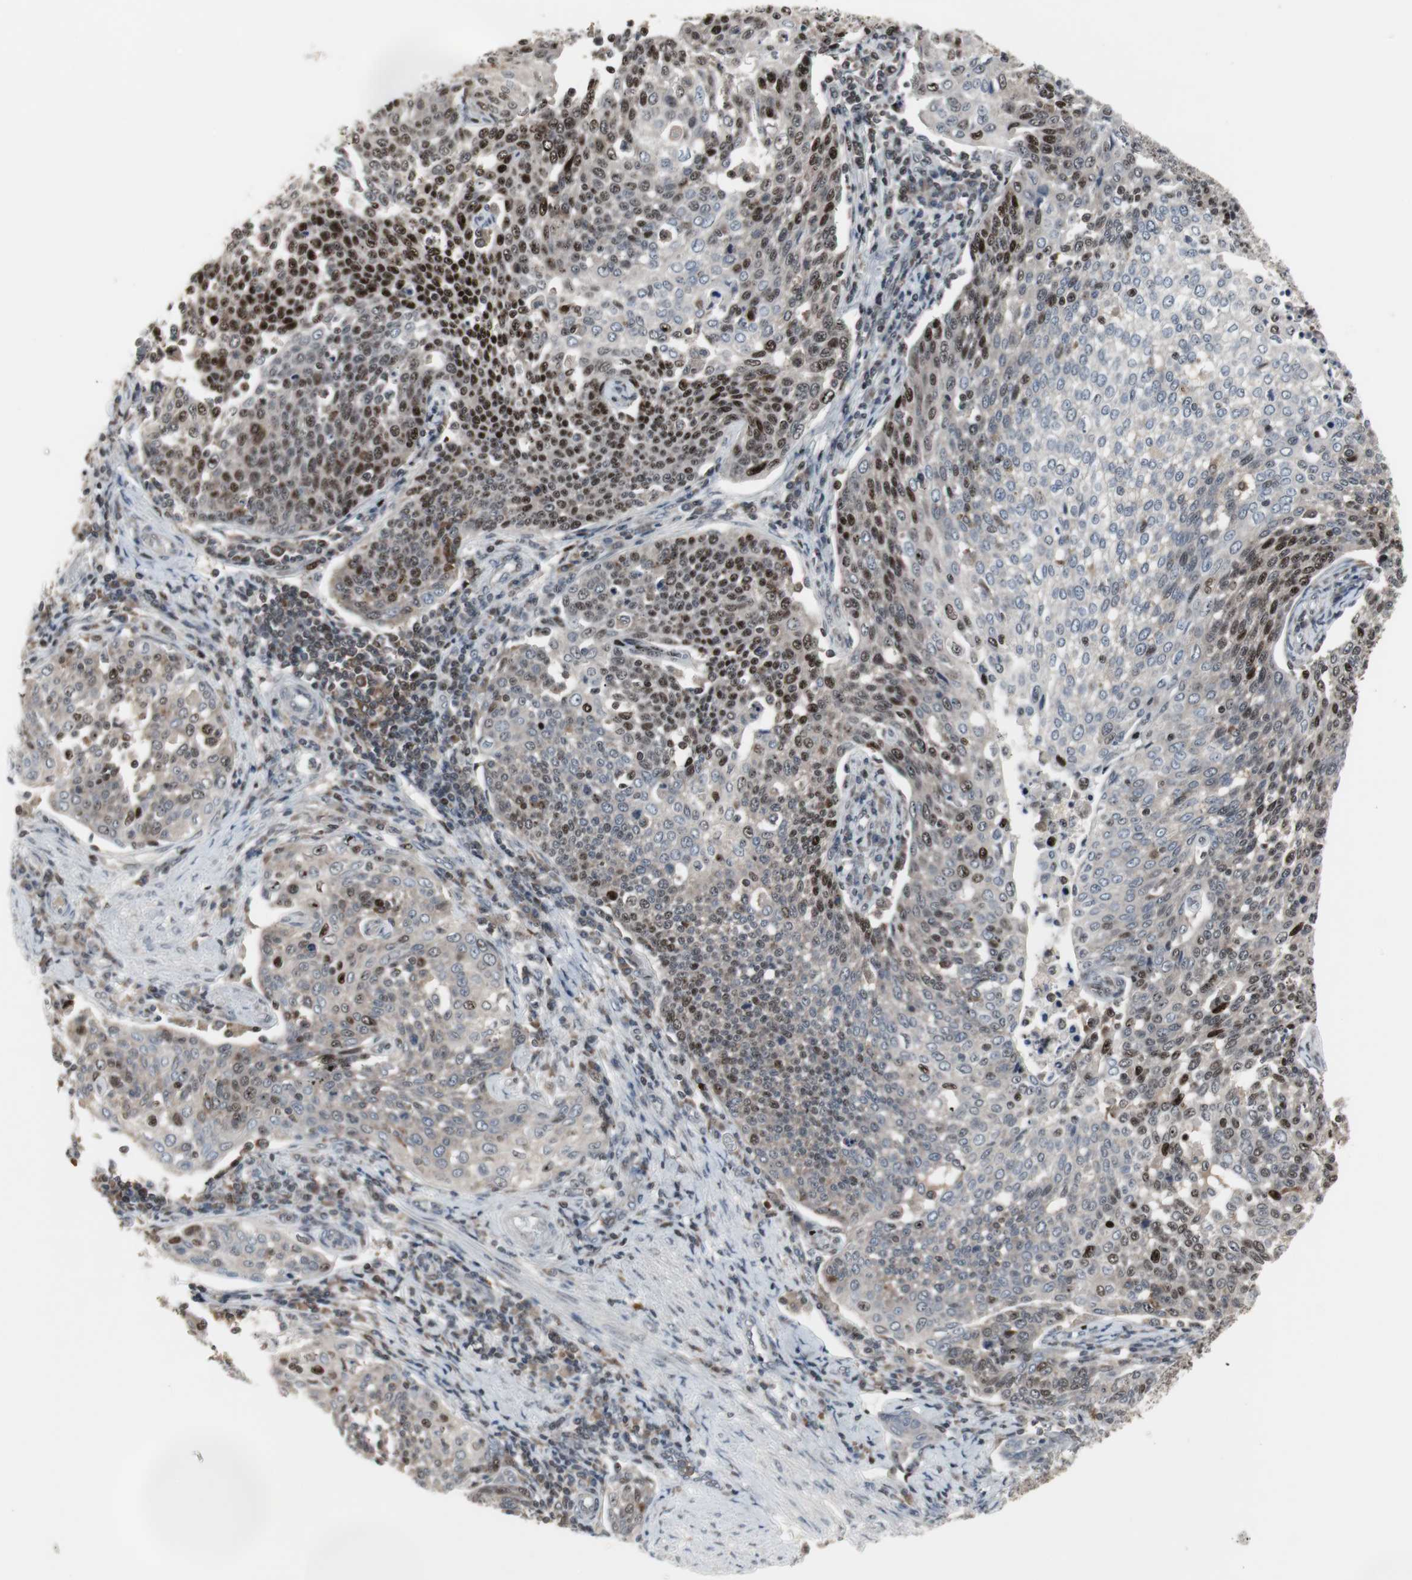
{"staining": {"intensity": "strong", "quantity": "25%-75%", "location": "nuclear"}, "tissue": "cervical cancer", "cell_type": "Tumor cells", "image_type": "cancer", "snomed": [{"axis": "morphology", "description": "Squamous cell carcinoma, NOS"}, {"axis": "topography", "description": "Cervix"}], "caption": "Immunohistochemistry (IHC) image of human squamous cell carcinoma (cervical) stained for a protein (brown), which reveals high levels of strong nuclear expression in approximately 25%-75% of tumor cells.", "gene": "GRK2", "patient": {"sex": "female", "age": 34}}